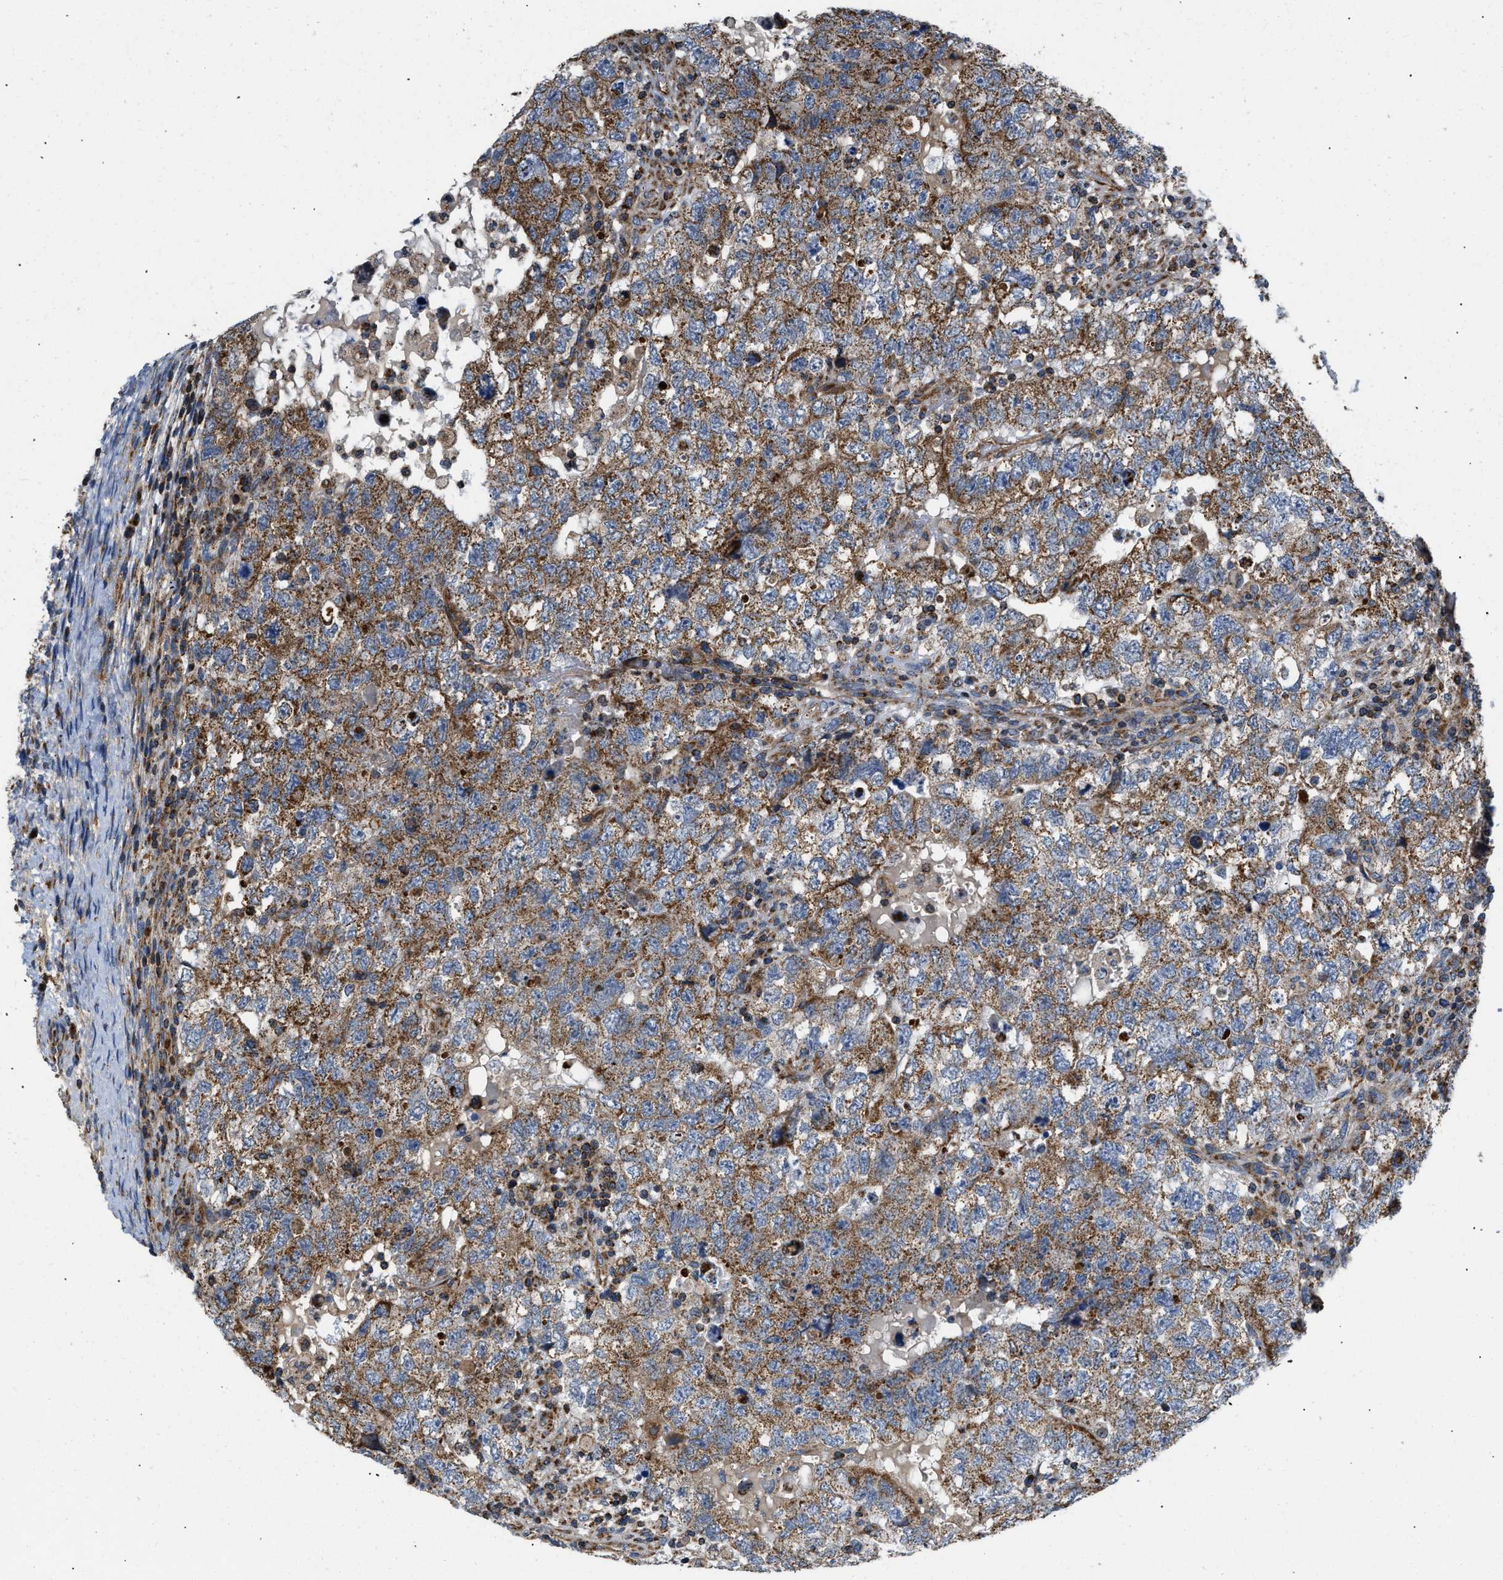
{"staining": {"intensity": "moderate", "quantity": ">75%", "location": "cytoplasmic/membranous"}, "tissue": "testis cancer", "cell_type": "Tumor cells", "image_type": "cancer", "snomed": [{"axis": "morphology", "description": "Carcinoma, Embryonal, NOS"}, {"axis": "topography", "description": "Testis"}], "caption": "This histopathology image exhibits immunohistochemistry staining of human testis cancer (embryonal carcinoma), with medium moderate cytoplasmic/membranous staining in about >75% of tumor cells.", "gene": "OPTN", "patient": {"sex": "male", "age": 36}}